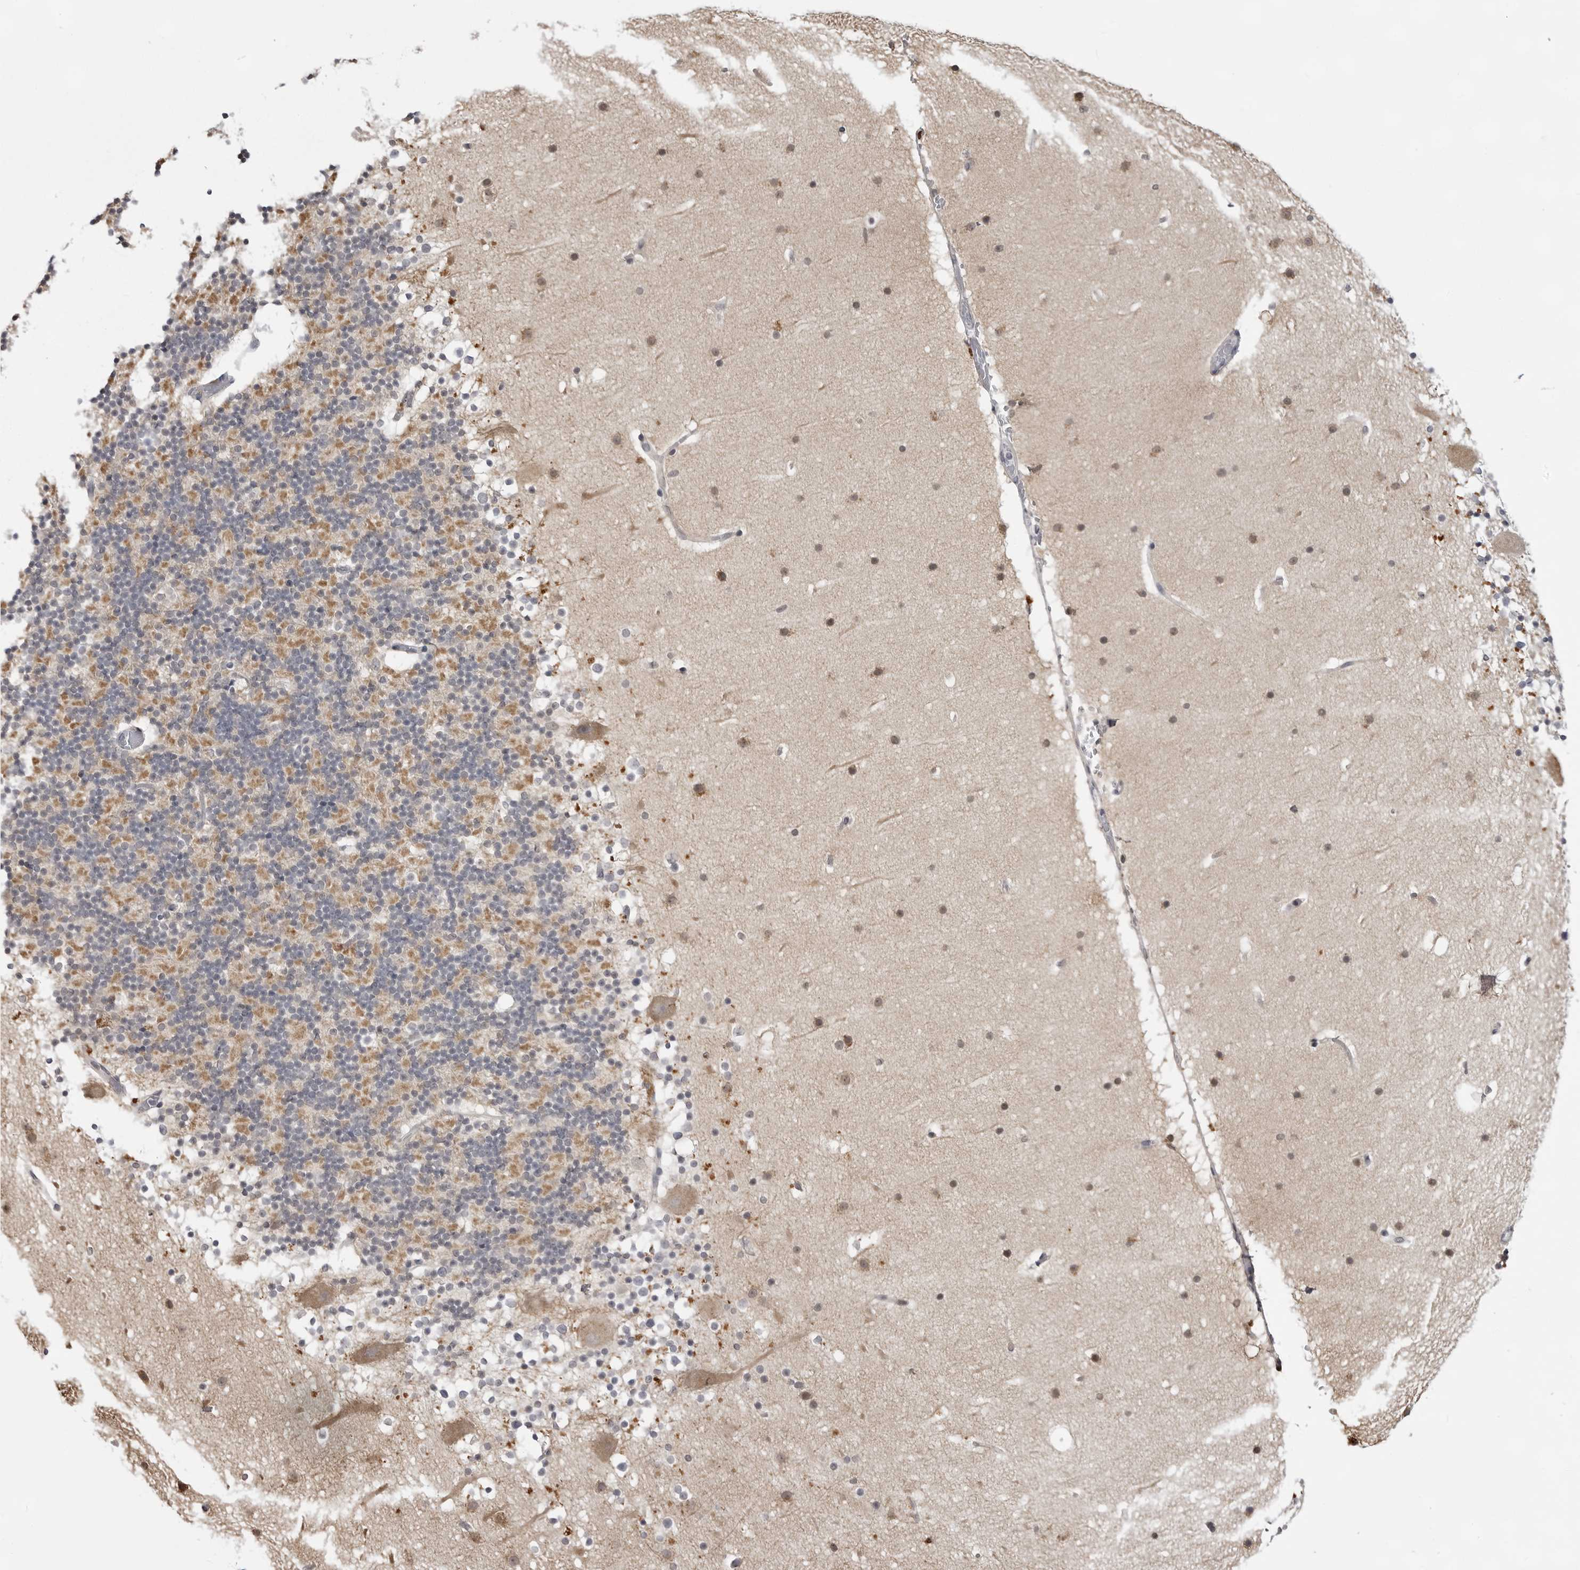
{"staining": {"intensity": "negative", "quantity": "none", "location": "none"}, "tissue": "cerebellum", "cell_type": "Cells in granular layer", "image_type": "normal", "snomed": [{"axis": "morphology", "description": "Normal tissue, NOS"}, {"axis": "topography", "description": "Cerebellum"}], "caption": "Protein analysis of normal cerebellum shows no significant positivity in cells in granular layer. (DAB IHC visualized using brightfield microscopy, high magnification).", "gene": "FH", "patient": {"sex": "male", "age": 57}}